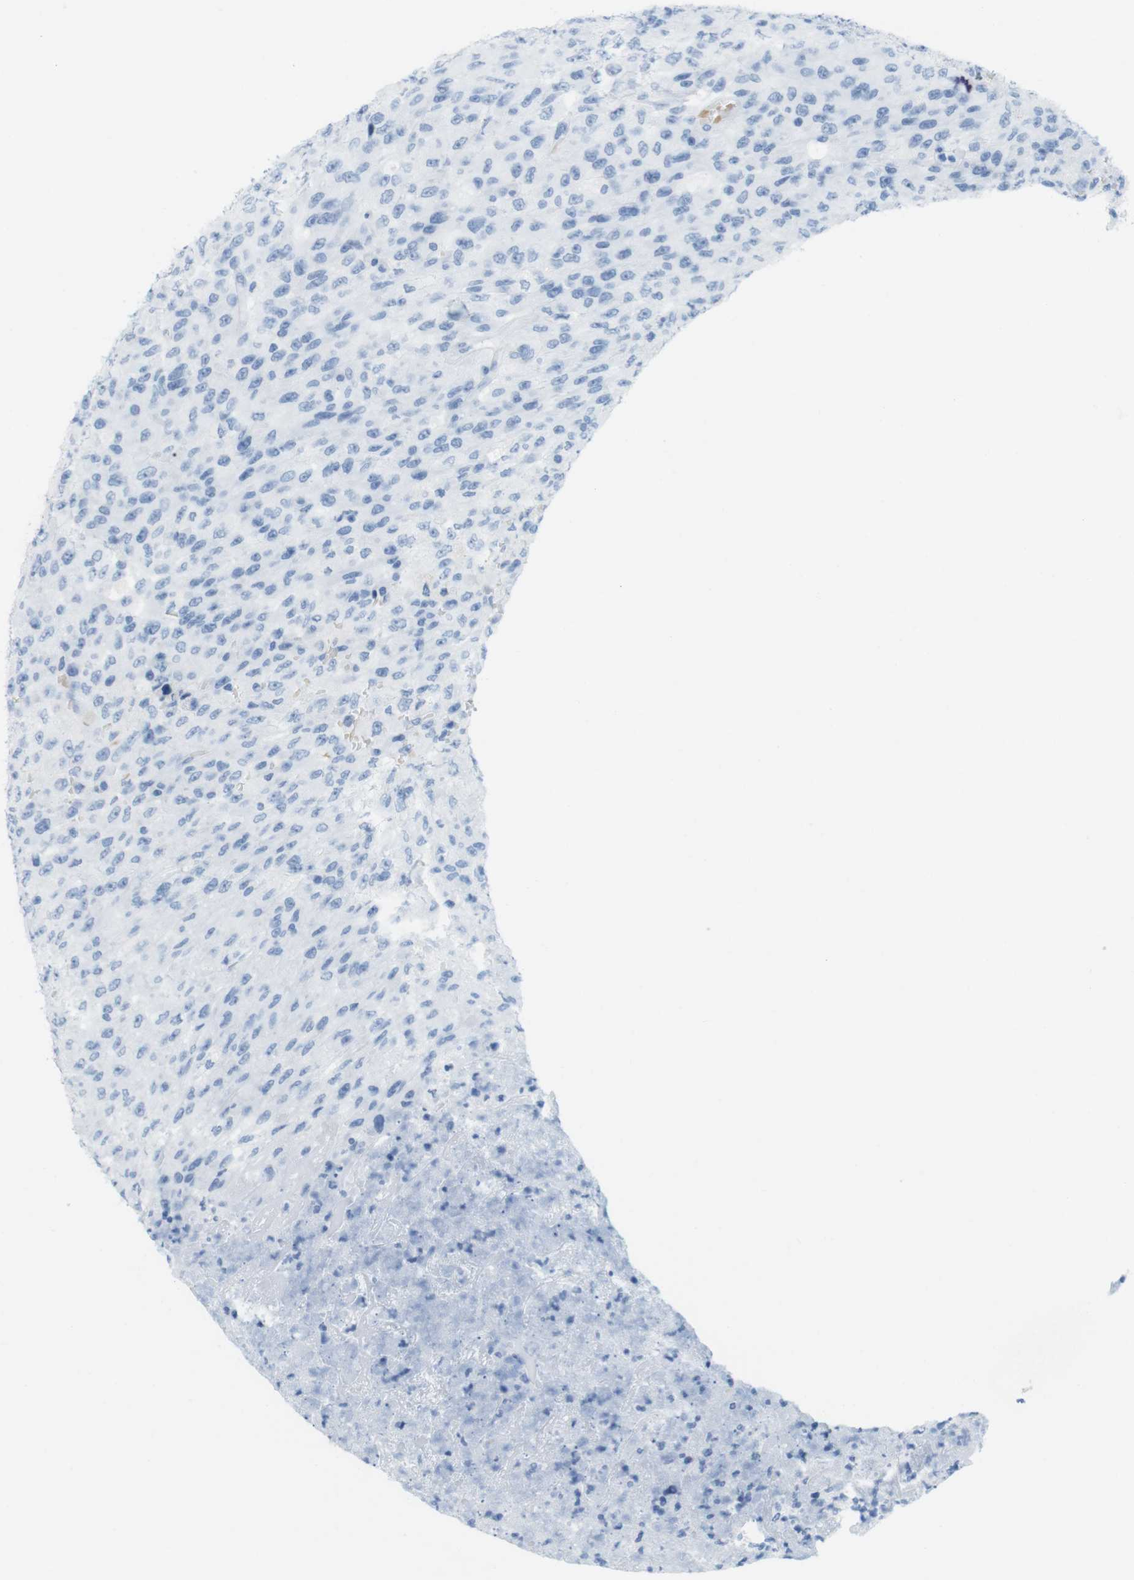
{"staining": {"intensity": "negative", "quantity": "none", "location": "none"}, "tissue": "urothelial cancer", "cell_type": "Tumor cells", "image_type": "cancer", "snomed": [{"axis": "morphology", "description": "Urothelial carcinoma, High grade"}, {"axis": "topography", "description": "Urinary bladder"}], "caption": "This histopathology image is of high-grade urothelial carcinoma stained with immunohistochemistry to label a protein in brown with the nuclei are counter-stained blue. There is no expression in tumor cells.", "gene": "TNNT2", "patient": {"sex": "male", "age": 66}}